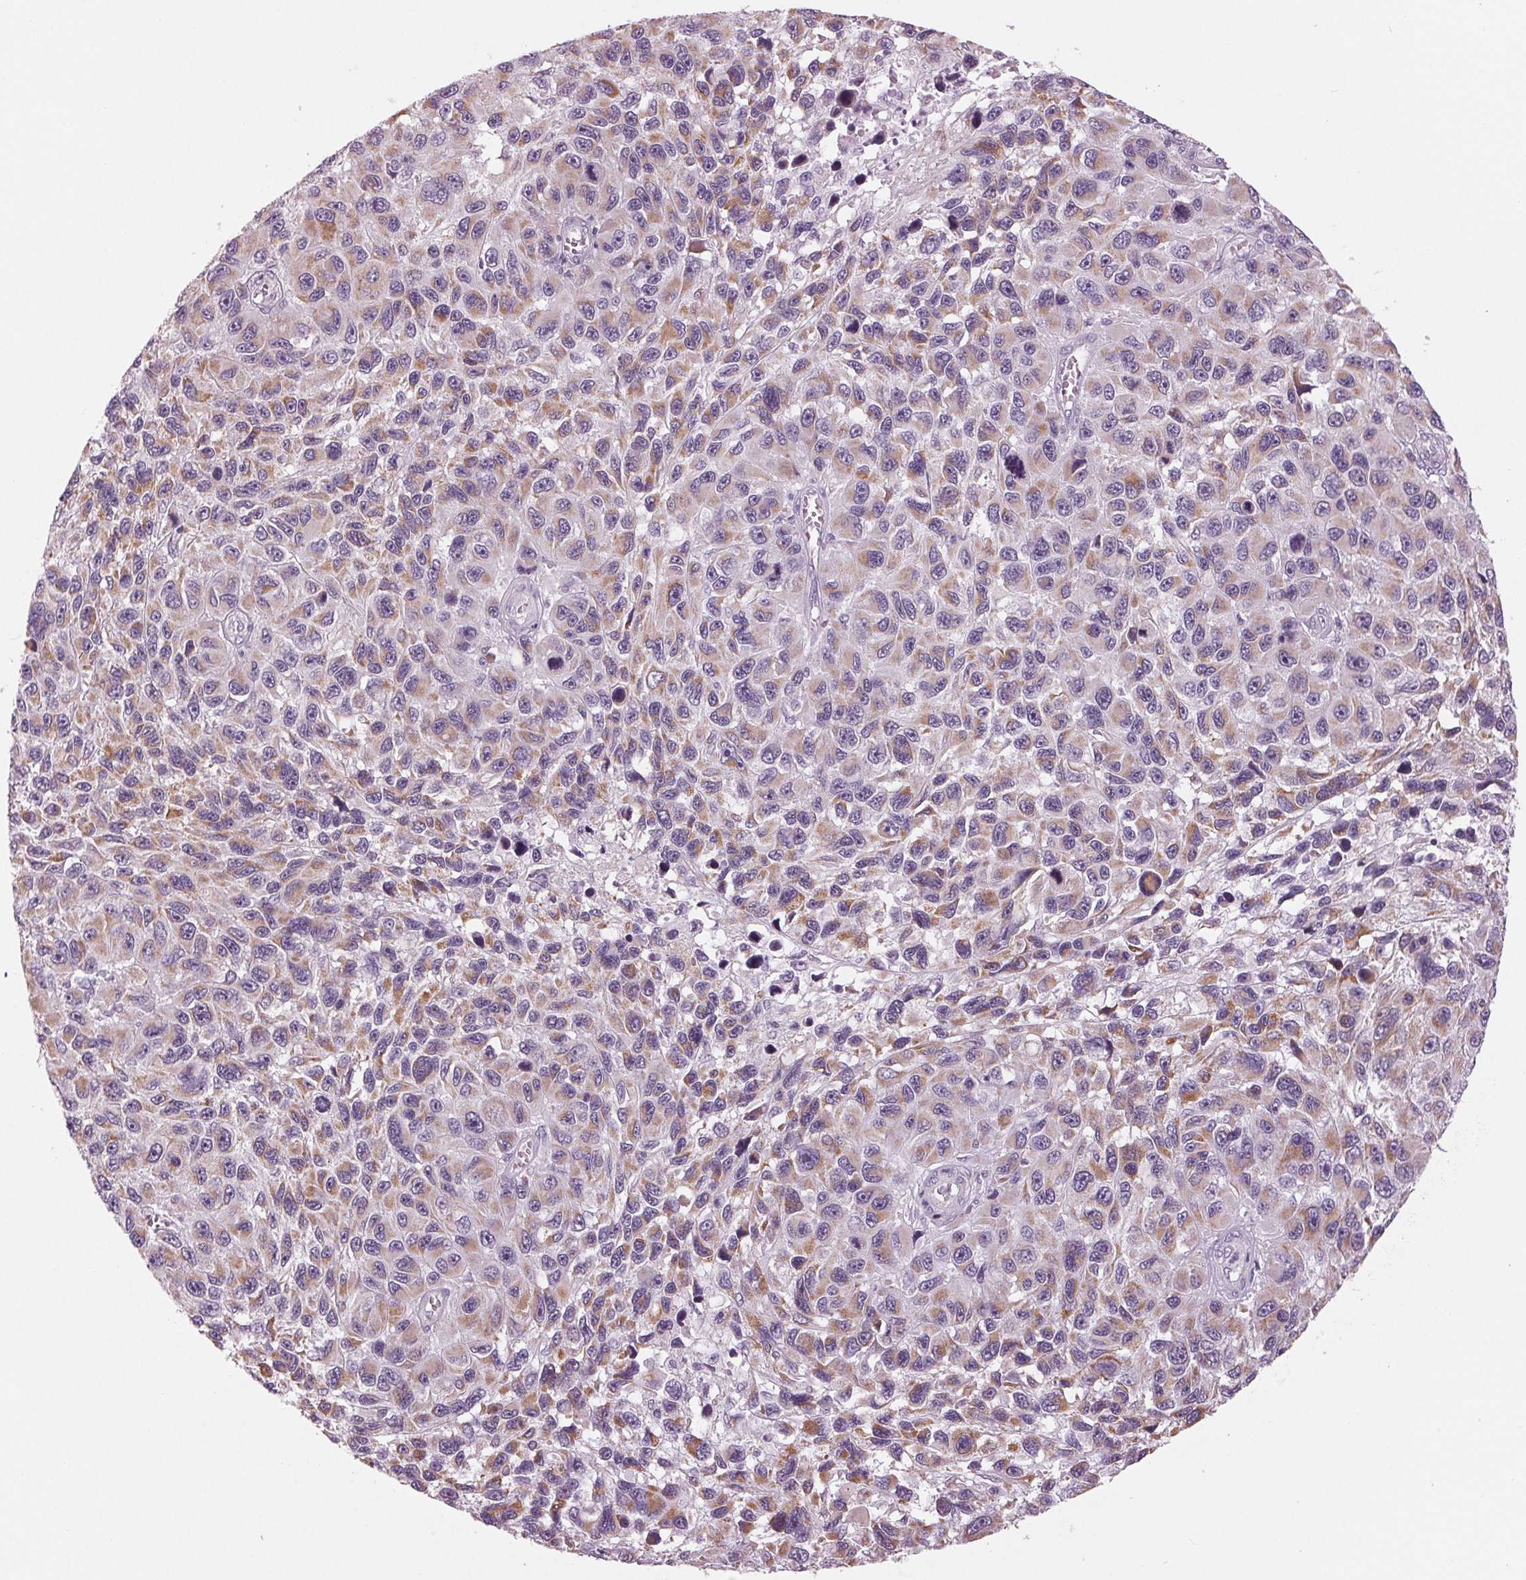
{"staining": {"intensity": "moderate", "quantity": "25%-75%", "location": "cytoplasmic/membranous"}, "tissue": "melanoma", "cell_type": "Tumor cells", "image_type": "cancer", "snomed": [{"axis": "morphology", "description": "Malignant melanoma, NOS"}, {"axis": "topography", "description": "Skin"}], "caption": "This image exhibits immunohistochemistry (IHC) staining of malignant melanoma, with medium moderate cytoplasmic/membranous positivity in about 25%-75% of tumor cells.", "gene": "SAMD4A", "patient": {"sex": "male", "age": 53}}